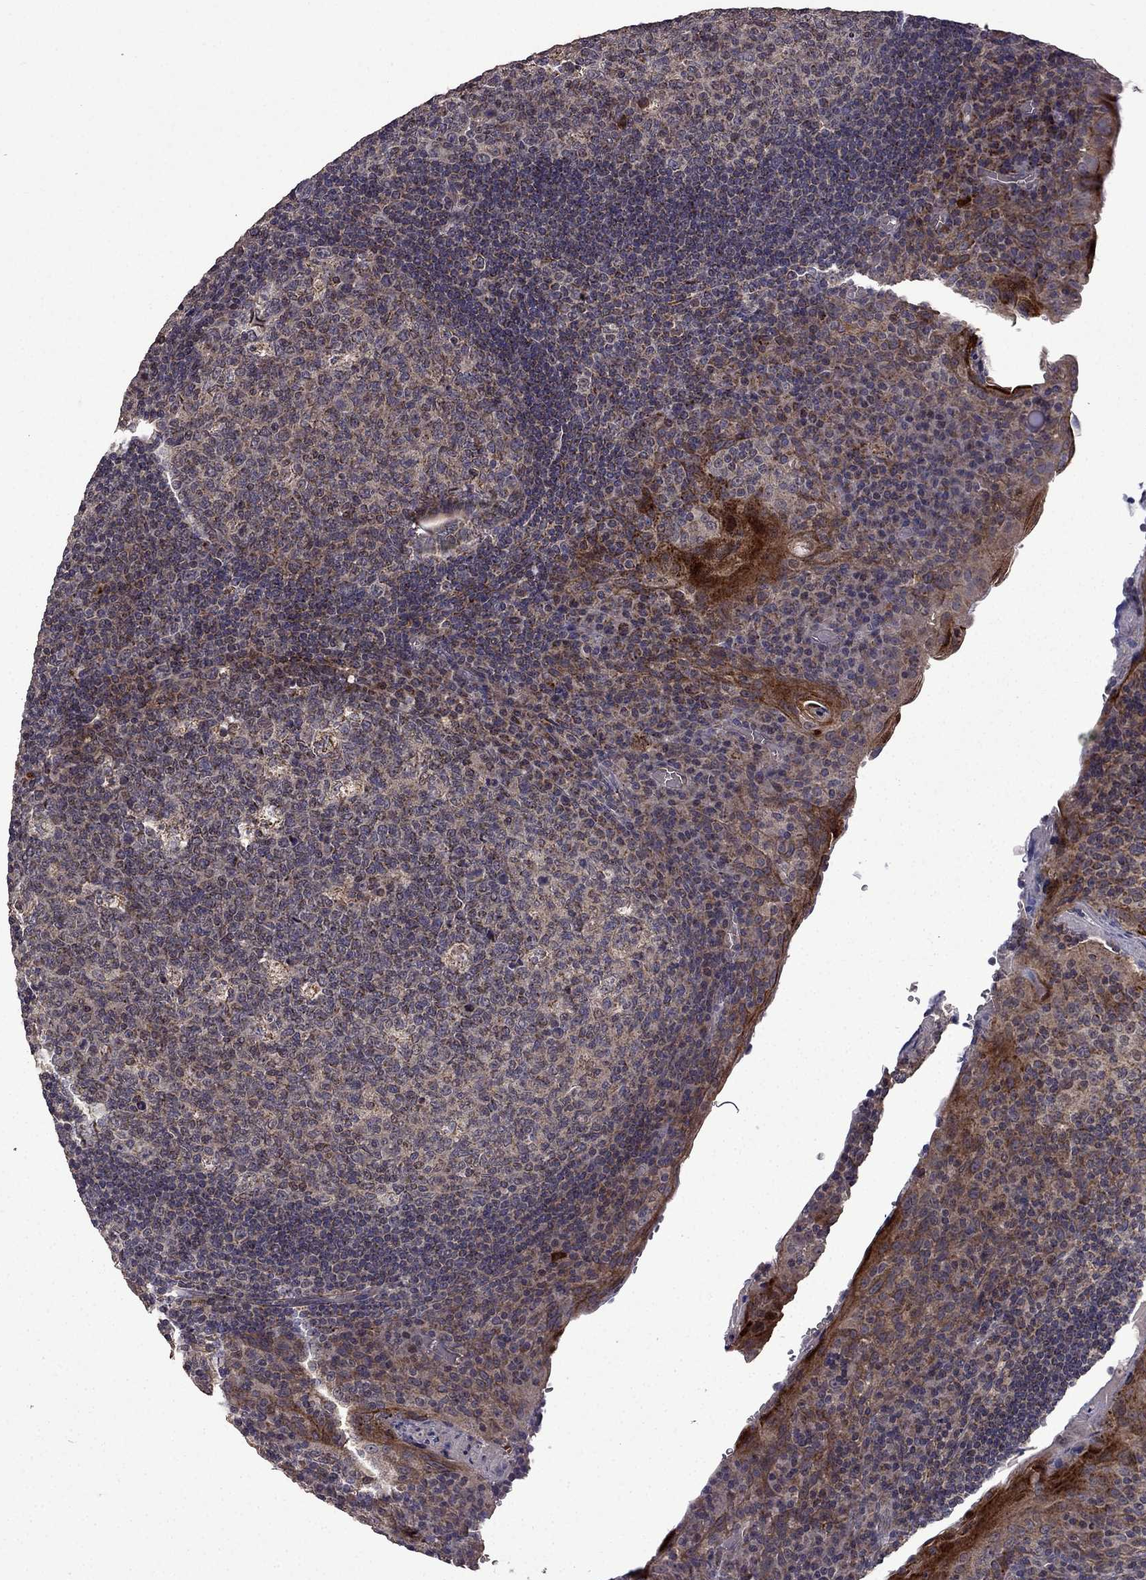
{"staining": {"intensity": "weak", "quantity": "25%-75%", "location": "cytoplasmic/membranous"}, "tissue": "tonsil", "cell_type": "Germinal center cells", "image_type": "normal", "snomed": [{"axis": "morphology", "description": "Normal tissue, NOS"}, {"axis": "topography", "description": "Tonsil"}], "caption": "Weak cytoplasmic/membranous staining for a protein is identified in approximately 25%-75% of germinal center cells of benign tonsil using immunohistochemistry.", "gene": "TAB2", "patient": {"sex": "male", "age": 17}}